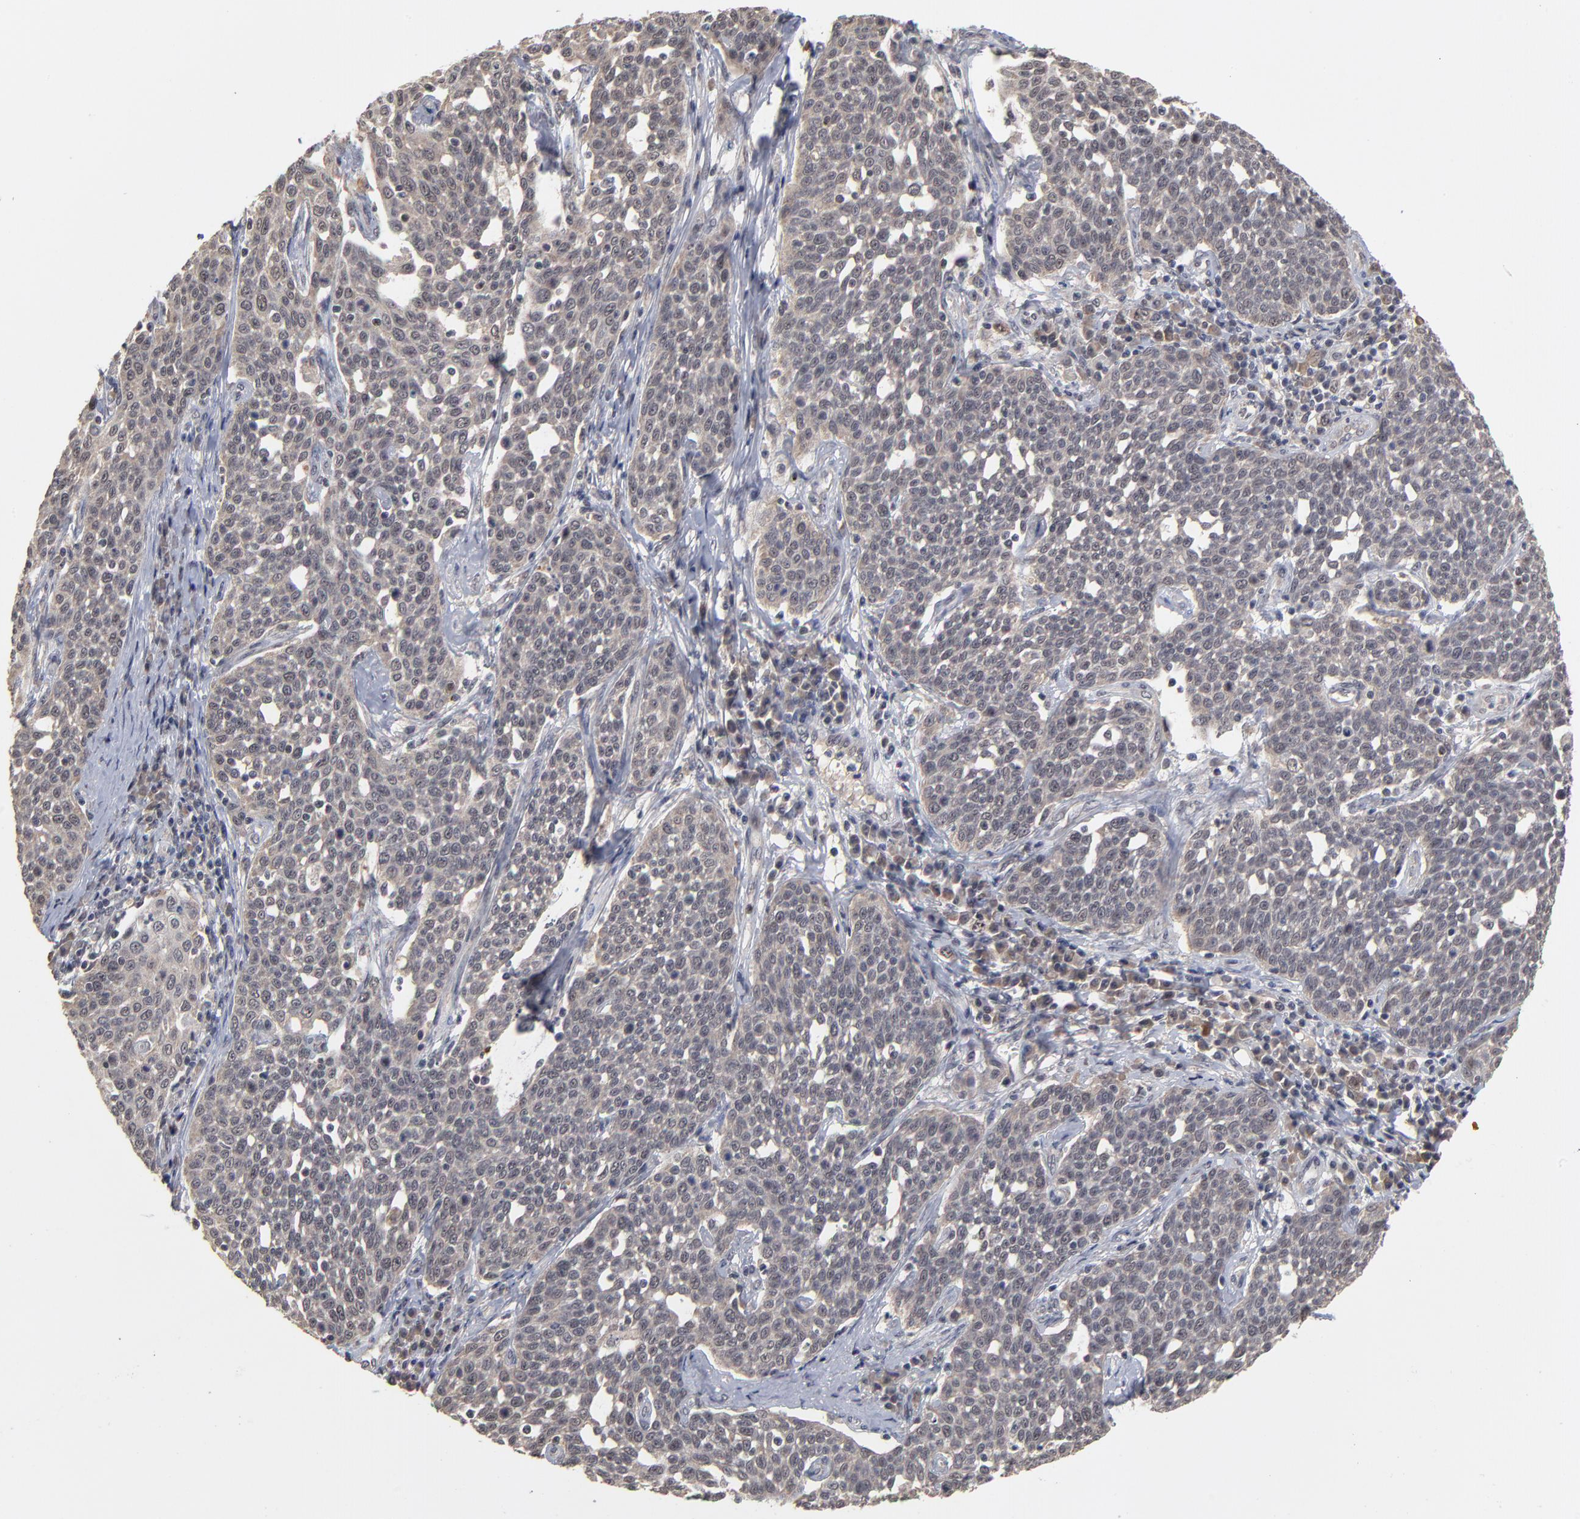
{"staining": {"intensity": "weak", "quantity": ">75%", "location": "cytoplasmic/membranous"}, "tissue": "cervical cancer", "cell_type": "Tumor cells", "image_type": "cancer", "snomed": [{"axis": "morphology", "description": "Squamous cell carcinoma, NOS"}, {"axis": "topography", "description": "Cervix"}], "caption": "High-magnification brightfield microscopy of squamous cell carcinoma (cervical) stained with DAB (3,3'-diaminobenzidine) (brown) and counterstained with hematoxylin (blue). tumor cells exhibit weak cytoplasmic/membranous staining is seen in about>75% of cells.", "gene": "WSB1", "patient": {"sex": "female", "age": 34}}